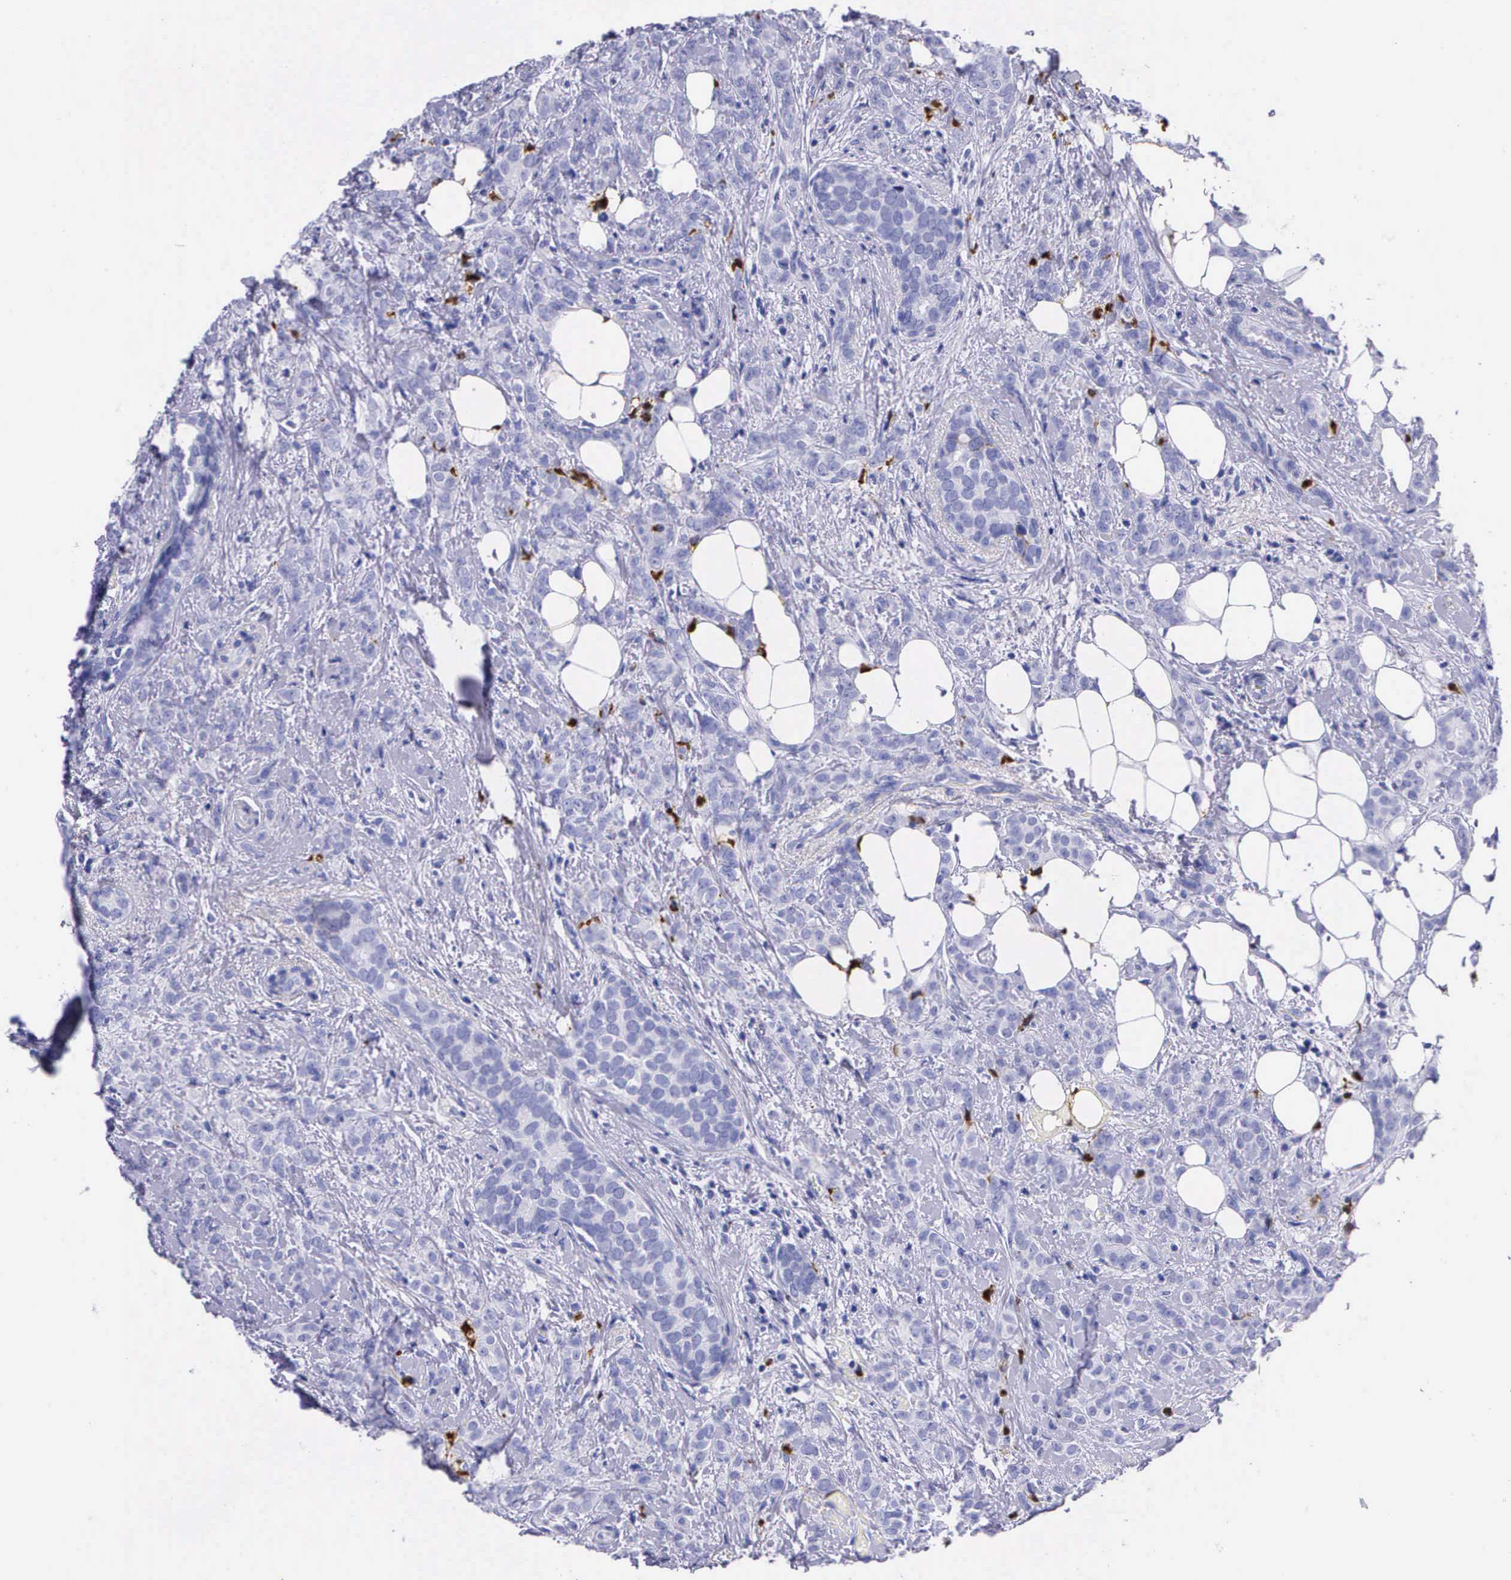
{"staining": {"intensity": "negative", "quantity": "none", "location": "none"}, "tissue": "breast cancer", "cell_type": "Tumor cells", "image_type": "cancer", "snomed": [{"axis": "morphology", "description": "Duct carcinoma"}, {"axis": "topography", "description": "Breast"}], "caption": "This is a image of immunohistochemistry (IHC) staining of breast cancer (infiltrating ductal carcinoma), which shows no positivity in tumor cells.", "gene": "PLG", "patient": {"sex": "female", "age": 53}}